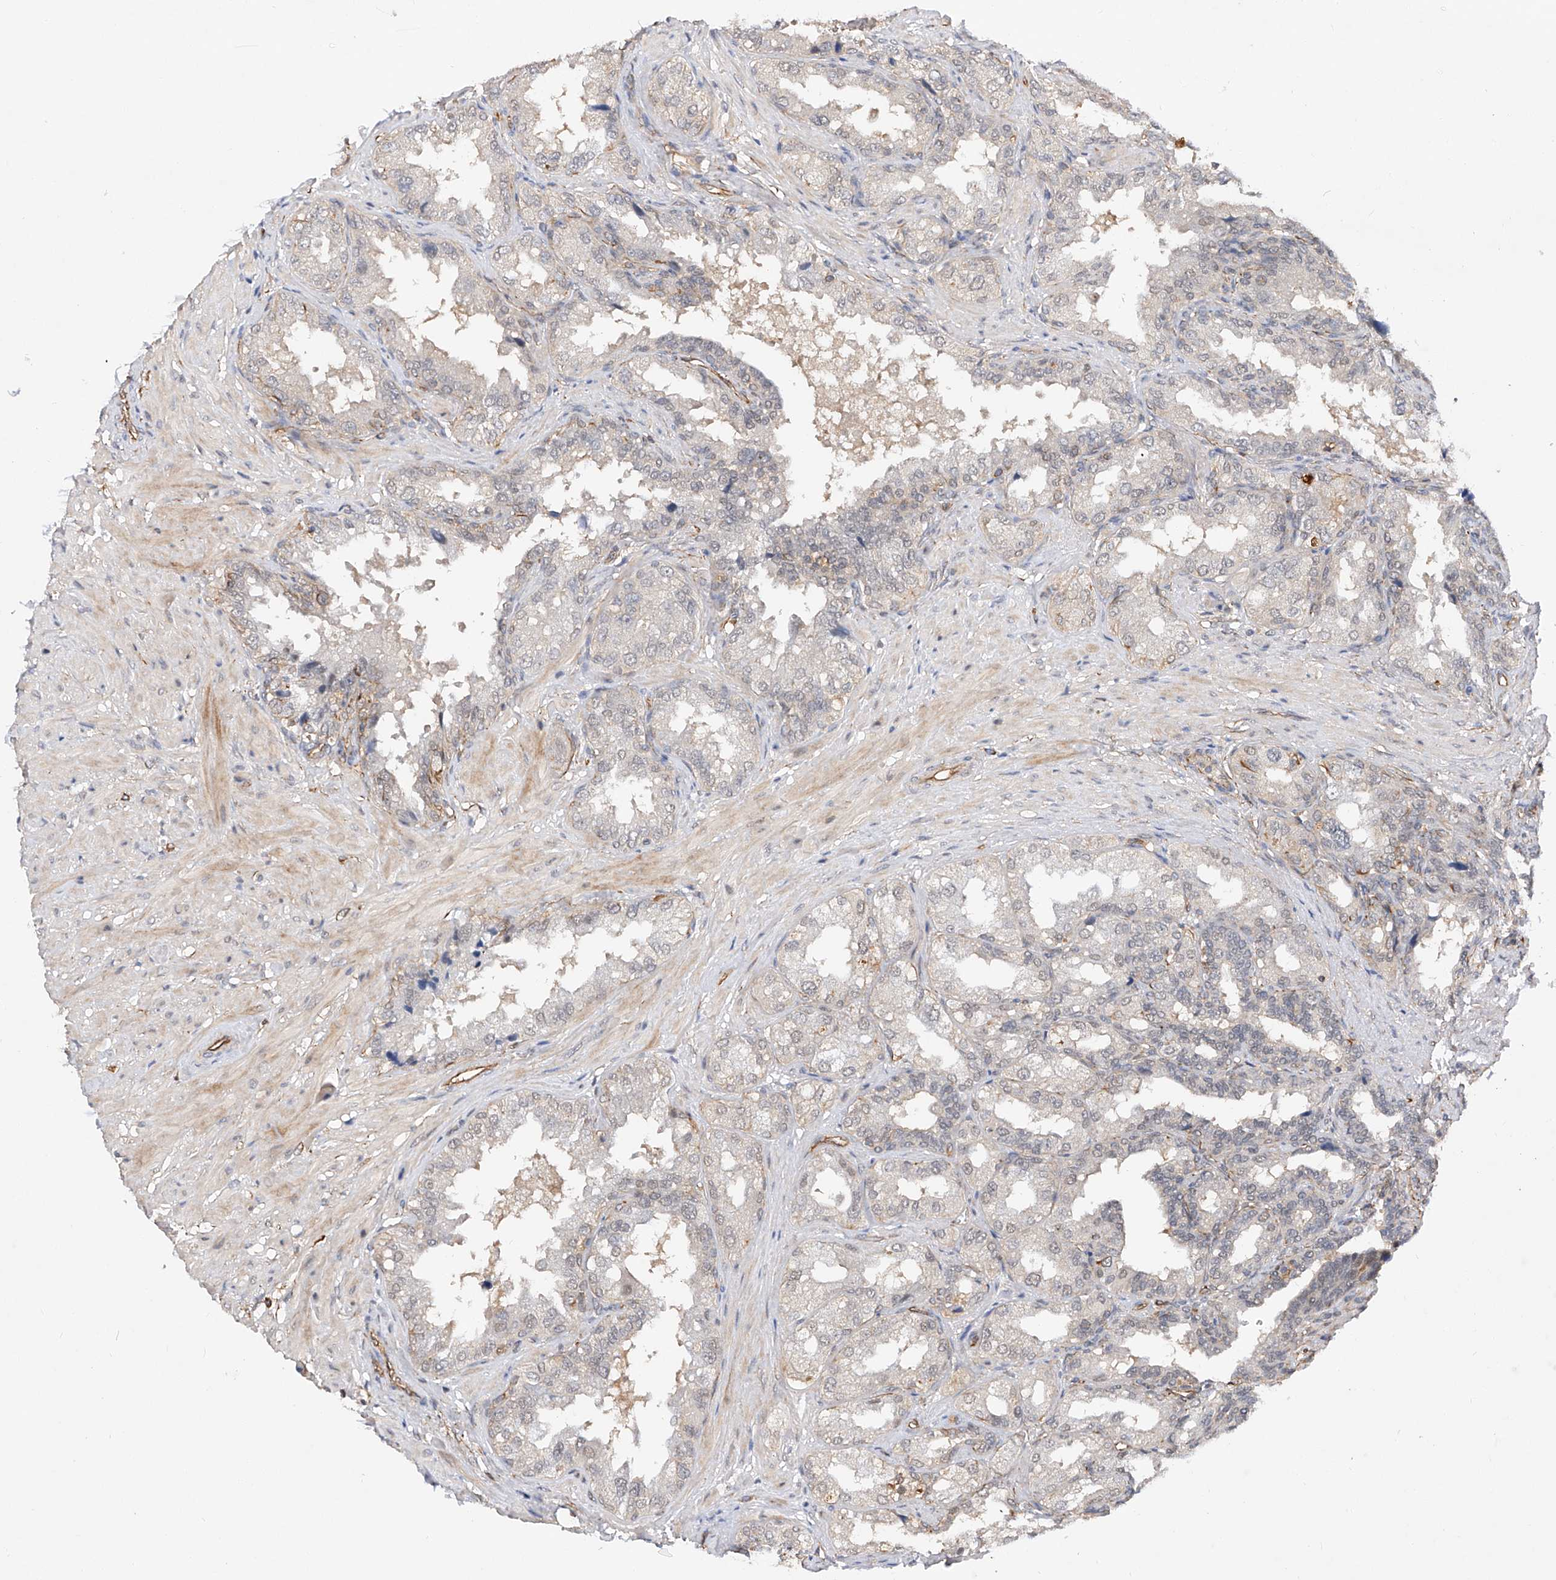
{"staining": {"intensity": "weak", "quantity": "<25%", "location": "nuclear"}, "tissue": "seminal vesicle", "cell_type": "Glandular cells", "image_type": "normal", "snomed": [{"axis": "morphology", "description": "Normal tissue, NOS"}, {"axis": "topography", "description": "Seminal veicle"}, {"axis": "topography", "description": "Peripheral nerve tissue"}], "caption": "A high-resolution photomicrograph shows IHC staining of unremarkable seminal vesicle, which exhibits no significant expression in glandular cells.", "gene": "AMD1", "patient": {"sex": "male", "age": 63}}